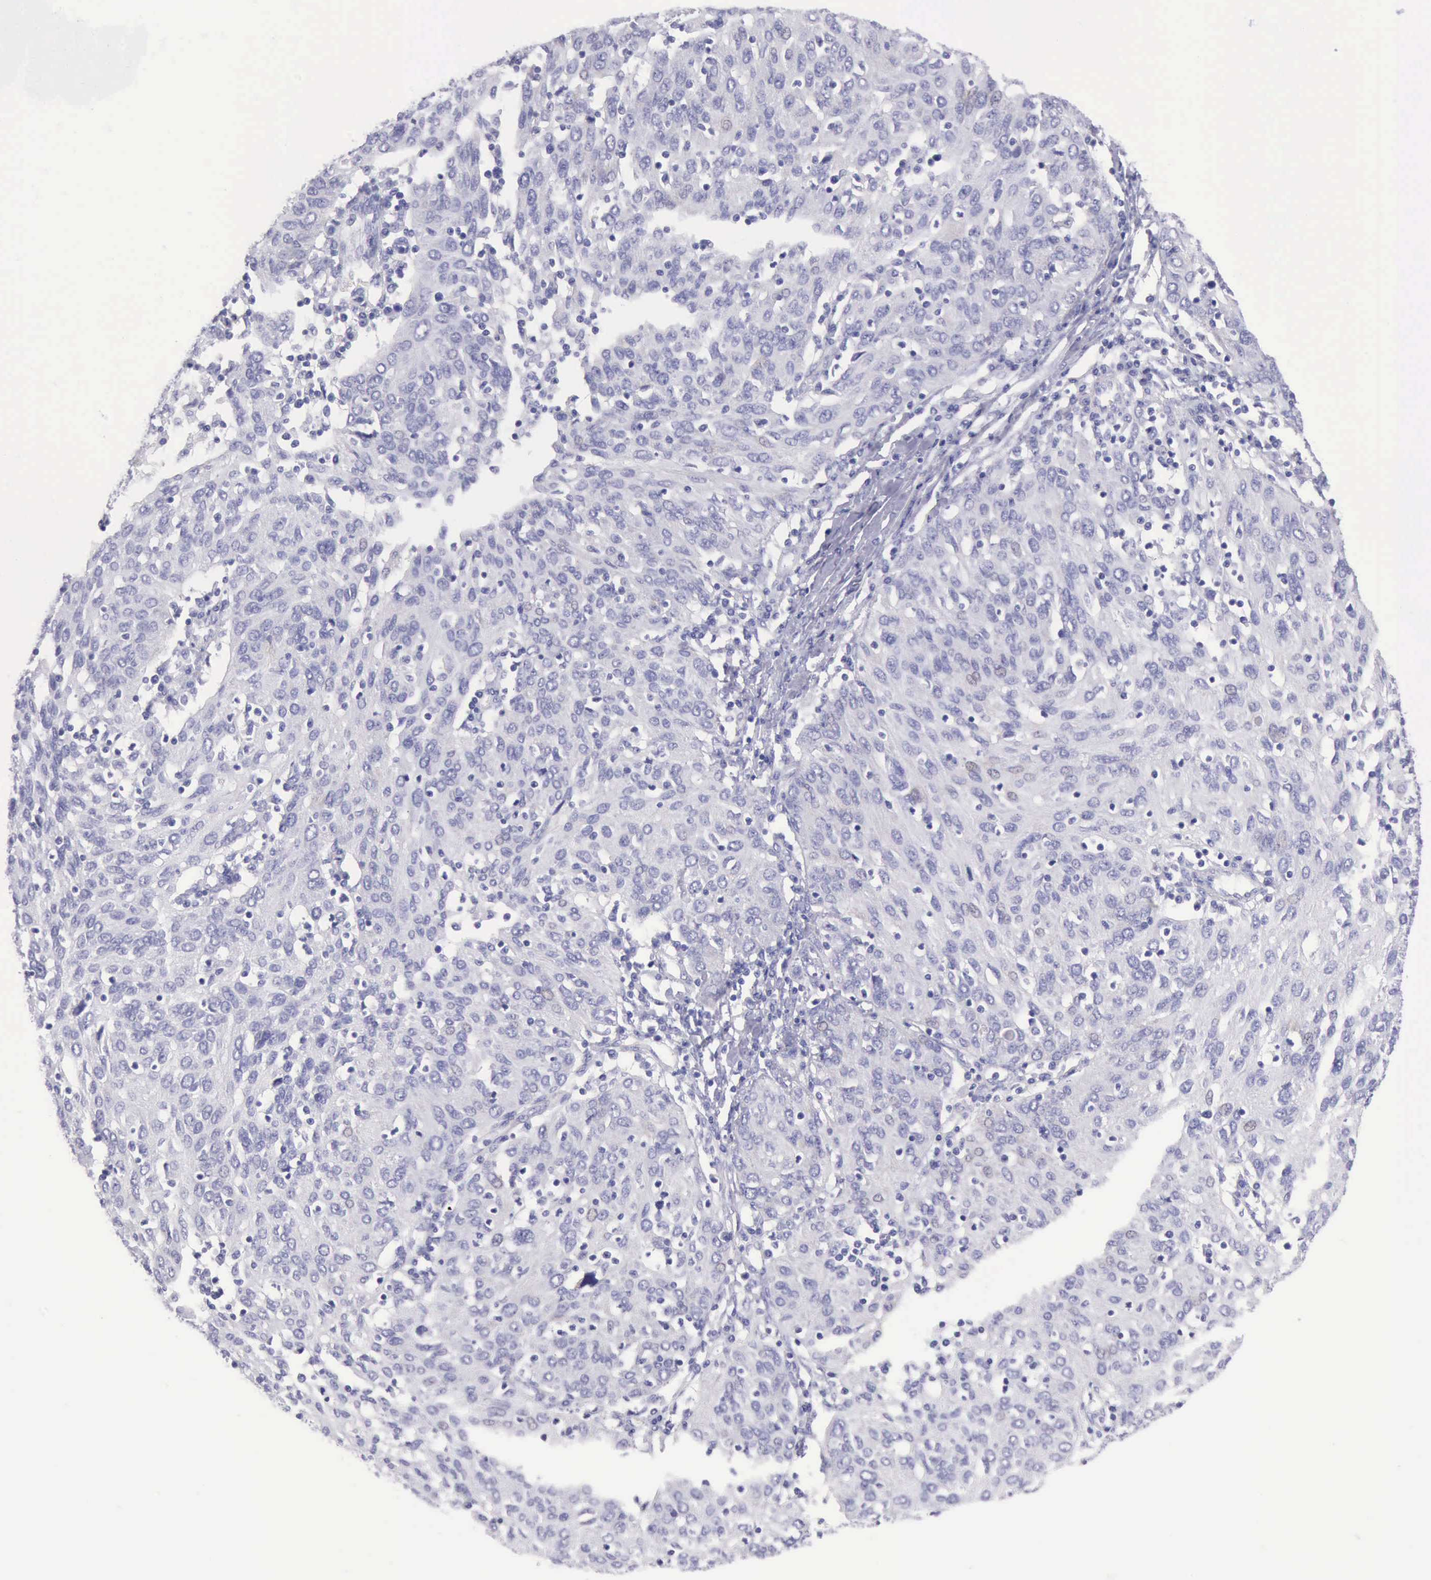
{"staining": {"intensity": "negative", "quantity": "none", "location": "none"}, "tissue": "ovarian cancer", "cell_type": "Tumor cells", "image_type": "cancer", "snomed": [{"axis": "morphology", "description": "Carcinoma, endometroid"}, {"axis": "topography", "description": "Ovary"}], "caption": "Immunohistochemistry (IHC) of human endometroid carcinoma (ovarian) displays no positivity in tumor cells. (Brightfield microscopy of DAB IHC at high magnification).", "gene": "AOC3", "patient": {"sex": "female", "age": 50}}